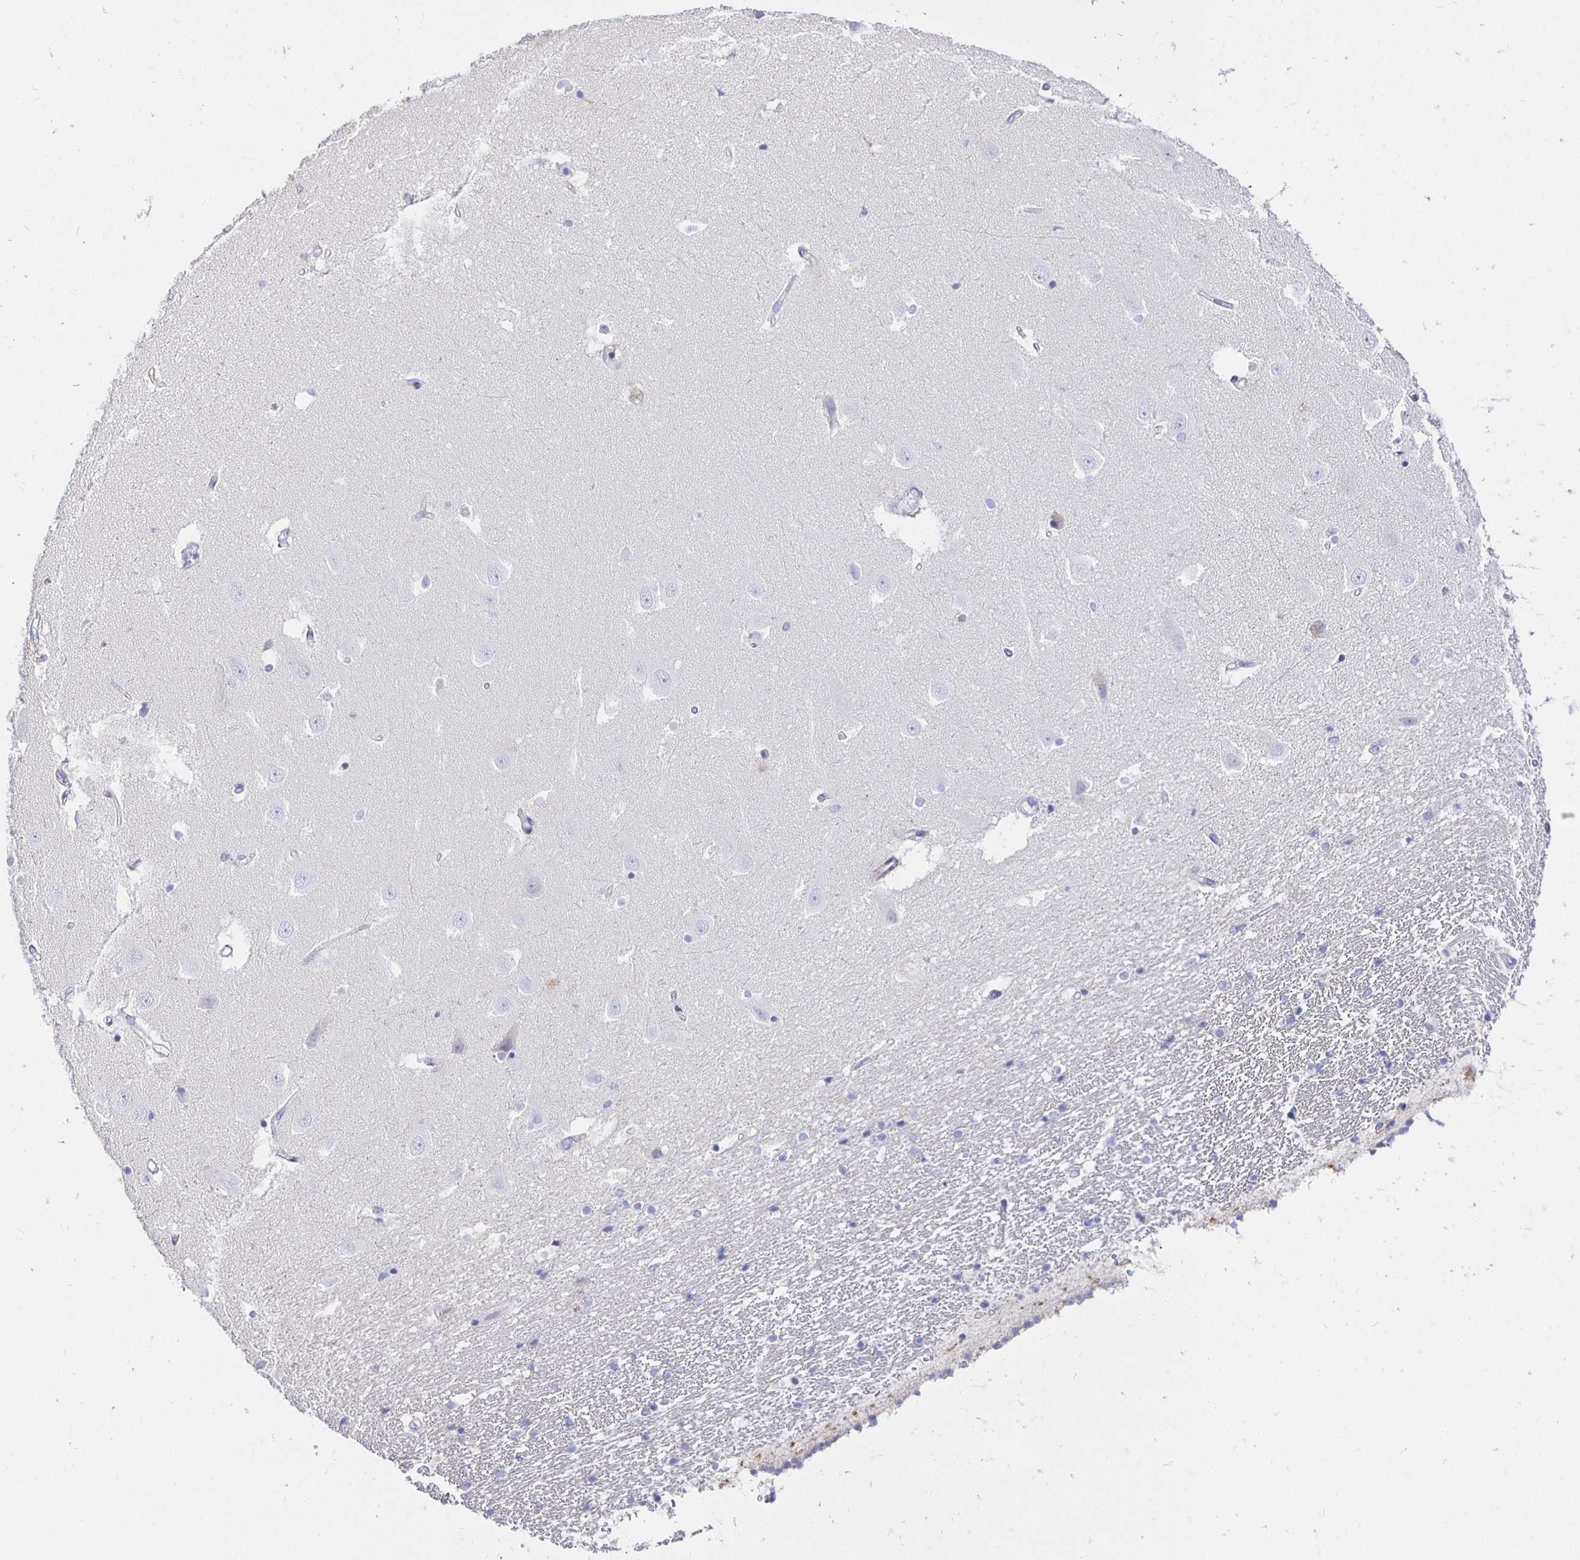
{"staining": {"intensity": "negative", "quantity": "none", "location": "none"}, "tissue": "hippocampus", "cell_type": "Glial cells", "image_type": "normal", "snomed": [{"axis": "morphology", "description": "Normal tissue, NOS"}, {"axis": "topography", "description": "Hippocampus"}], "caption": "Immunohistochemistry micrograph of normal hippocampus: human hippocampus stained with DAB displays no significant protein expression in glial cells.", "gene": "UMOD", "patient": {"sex": "male", "age": 63}}